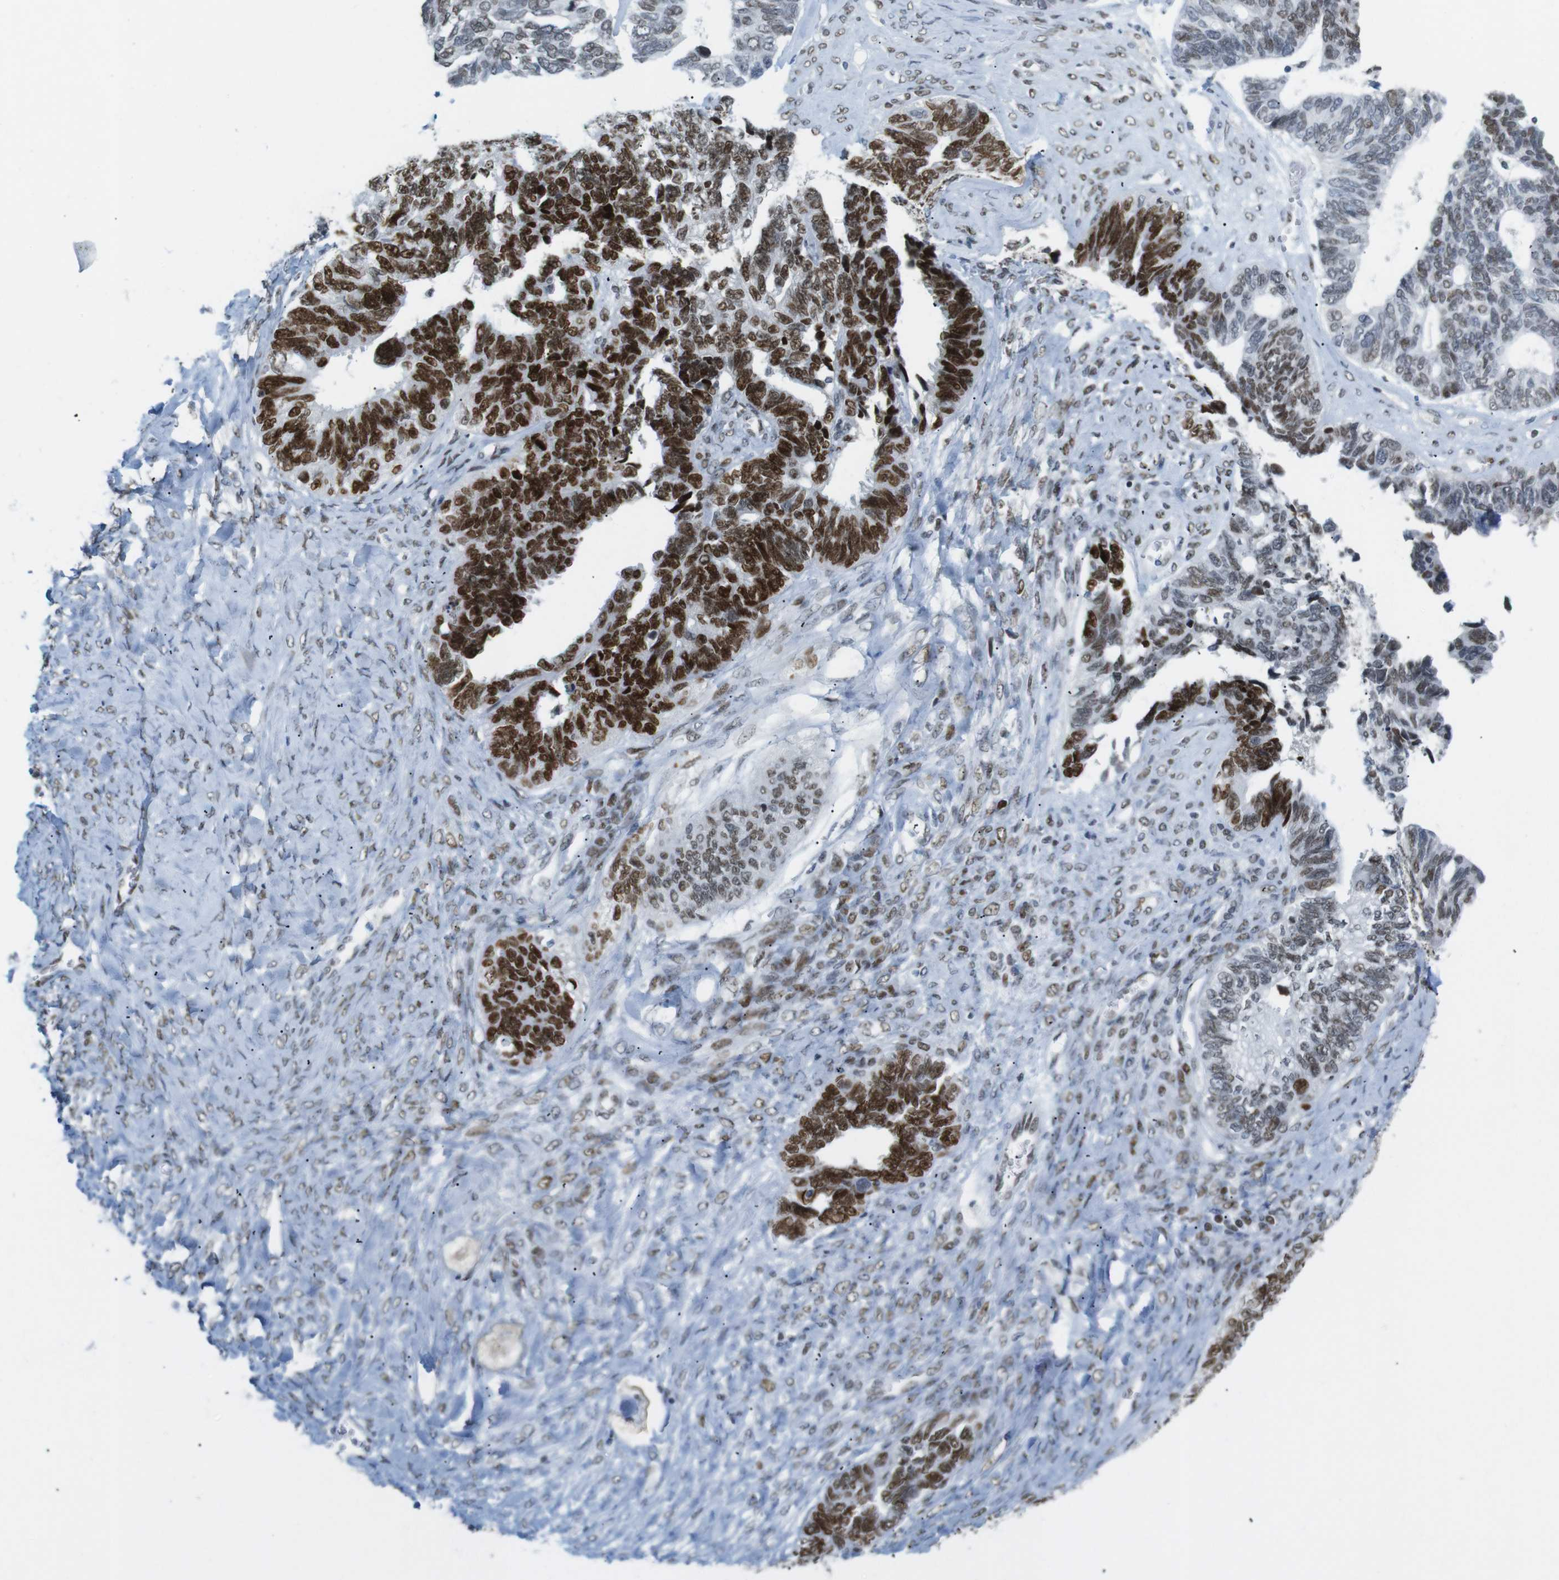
{"staining": {"intensity": "strong", "quantity": ">75%", "location": "nuclear"}, "tissue": "ovarian cancer", "cell_type": "Tumor cells", "image_type": "cancer", "snomed": [{"axis": "morphology", "description": "Cystadenocarcinoma, serous, NOS"}, {"axis": "topography", "description": "Ovary"}], "caption": "An IHC photomicrograph of neoplastic tissue is shown. Protein staining in brown highlights strong nuclear positivity in serous cystadenocarcinoma (ovarian) within tumor cells.", "gene": "RIOX2", "patient": {"sex": "female", "age": 79}}